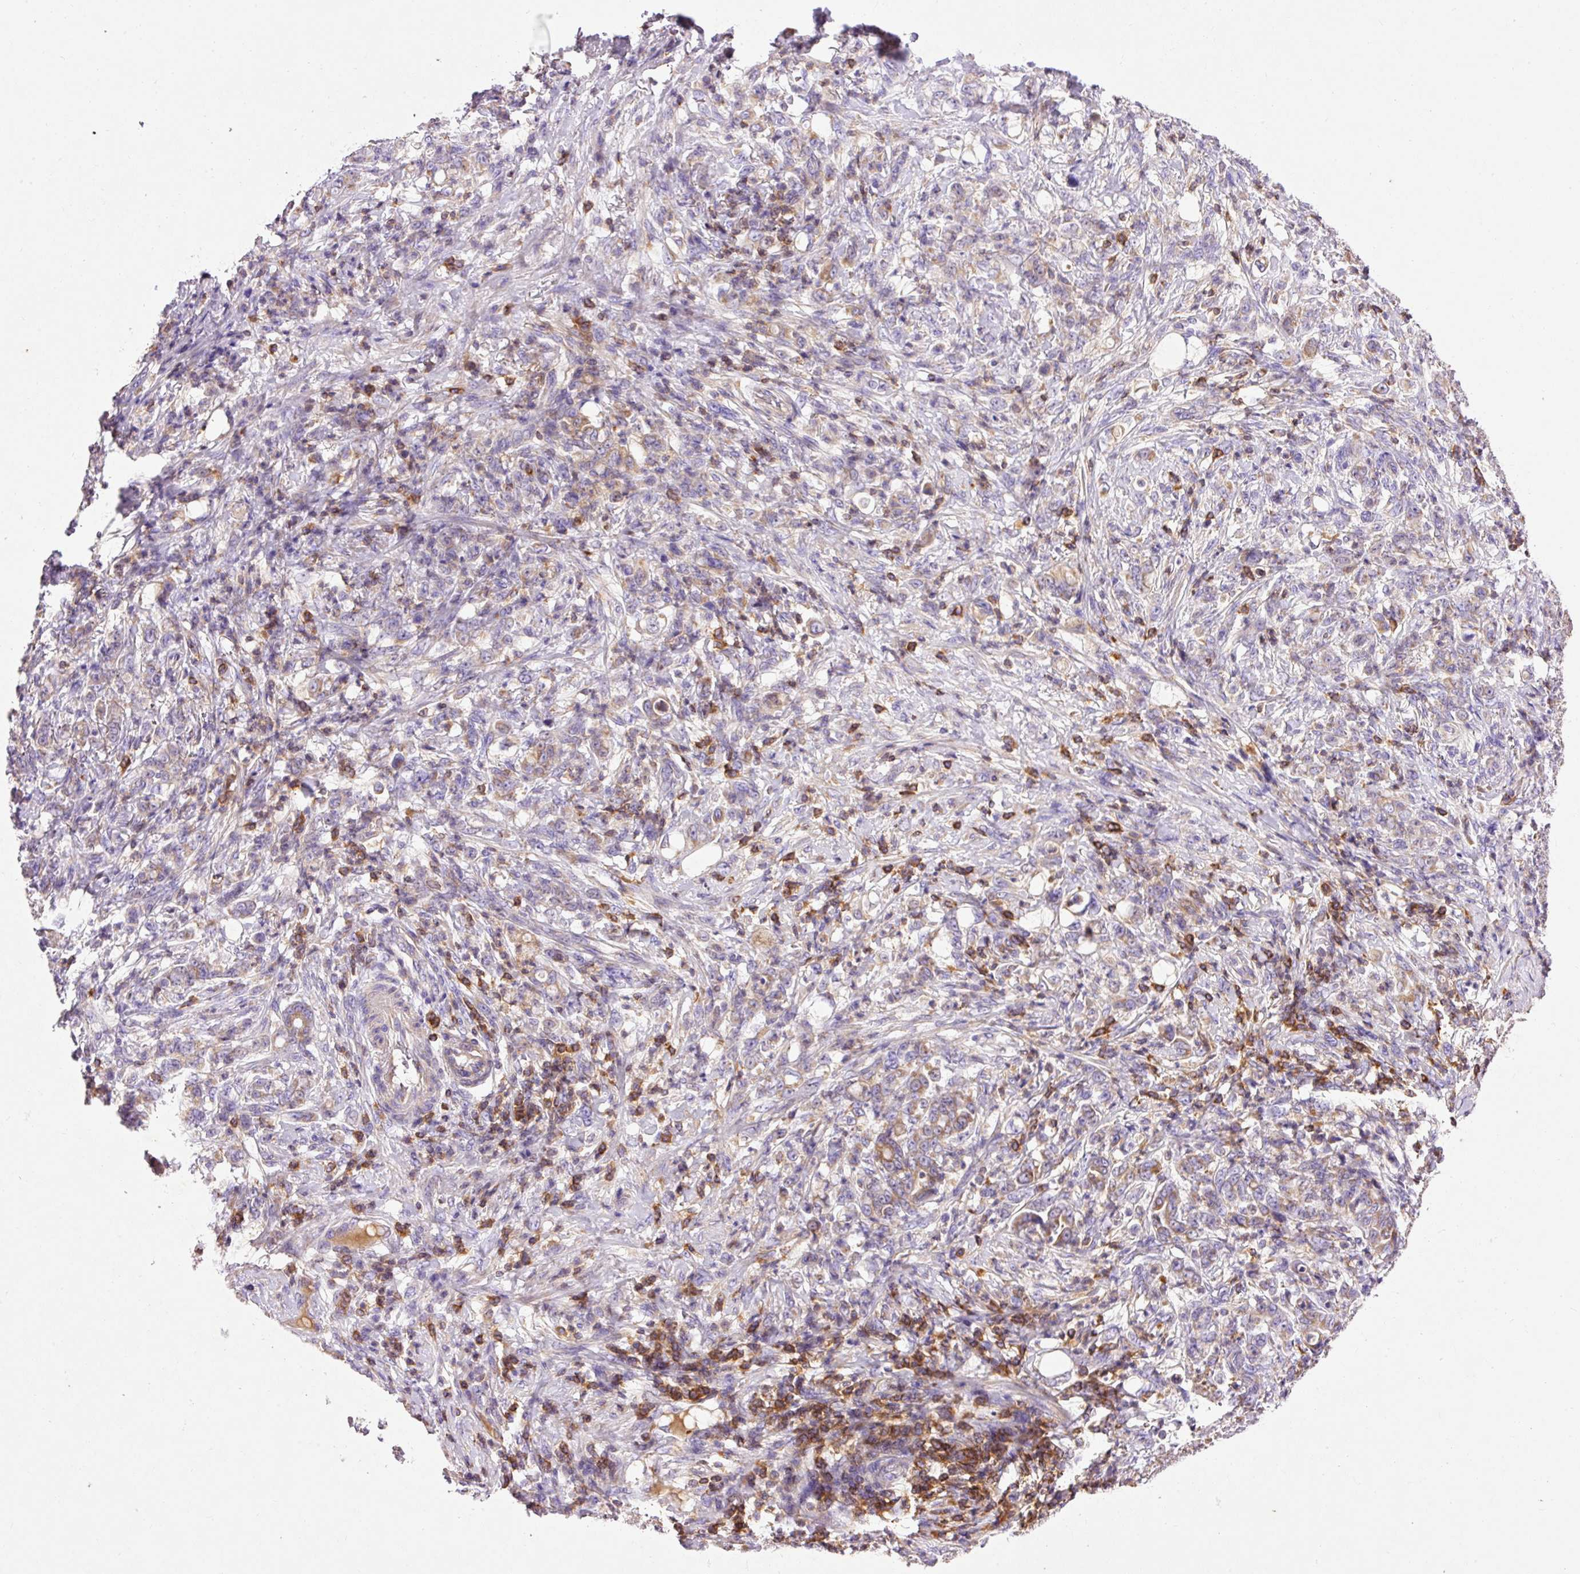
{"staining": {"intensity": "weak", "quantity": "<25%", "location": "cytoplasmic/membranous"}, "tissue": "stomach cancer", "cell_type": "Tumor cells", "image_type": "cancer", "snomed": [{"axis": "morphology", "description": "Adenocarcinoma, NOS"}, {"axis": "topography", "description": "Stomach"}], "caption": "Stomach cancer was stained to show a protein in brown. There is no significant expression in tumor cells.", "gene": "IMMT", "patient": {"sex": "female", "age": 79}}